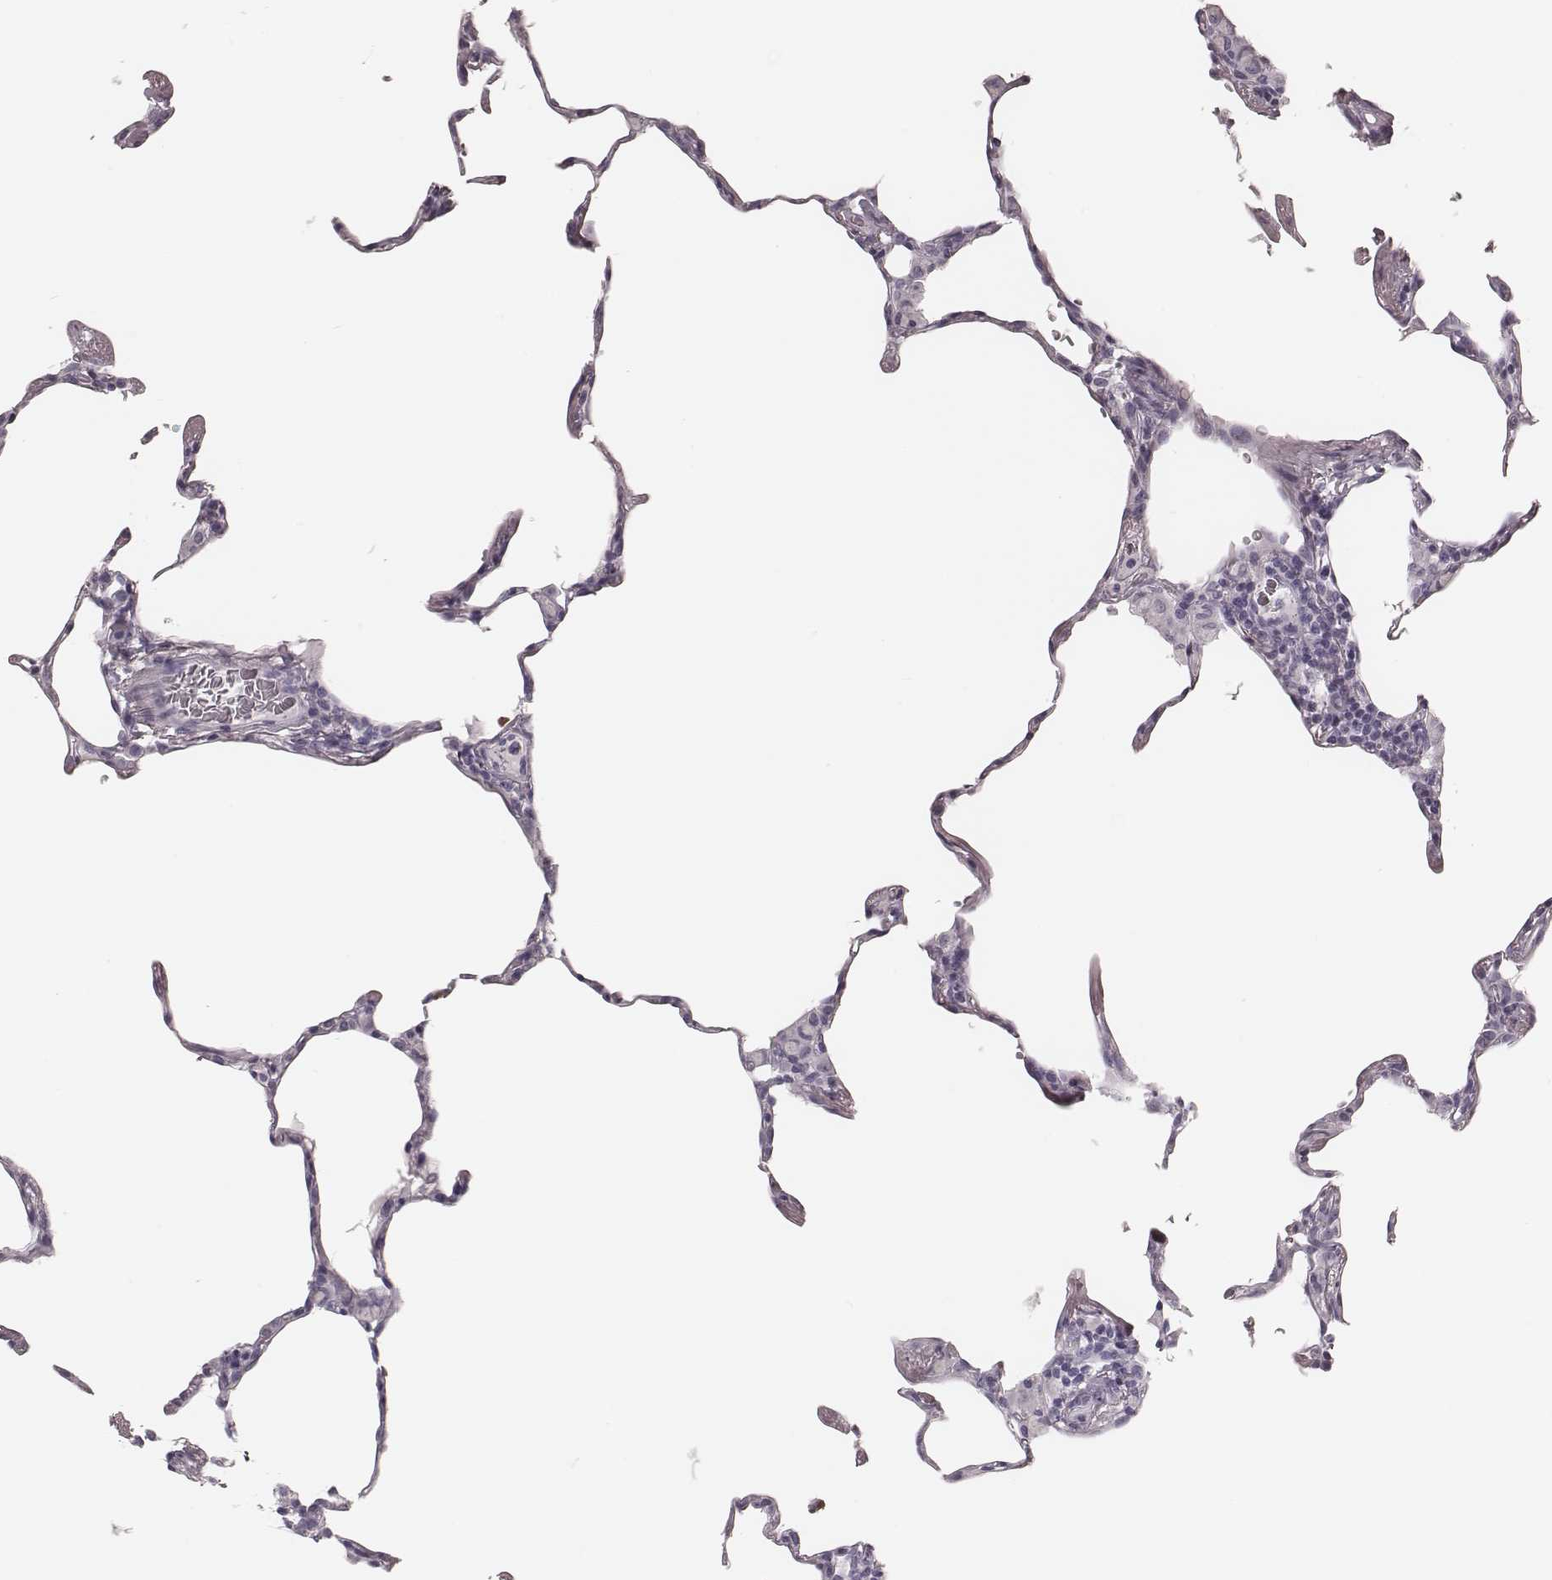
{"staining": {"intensity": "negative", "quantity": "none", "location": "none"}, "tissue": "lung", "cell_type": "Alveolar cells", "image_type": "normal", "snomed": [{"axis": "morphology", "description": "Normal tissue, NOS"}, {"axis": "topography", "description": "Lung"}], "caption": "Immunohistochemistry photomicrograph of unremarkable lung: lung stained with DAB shows no significant protein expression in alveolar cells. (Stains: DAB immunohistochemistry (IHC) with hematoxylin counter stain, Microscopy: brightfield microscopy at high magnification).", "gene": "ELANE", "patient": {"sex": "female", "age": 57}}